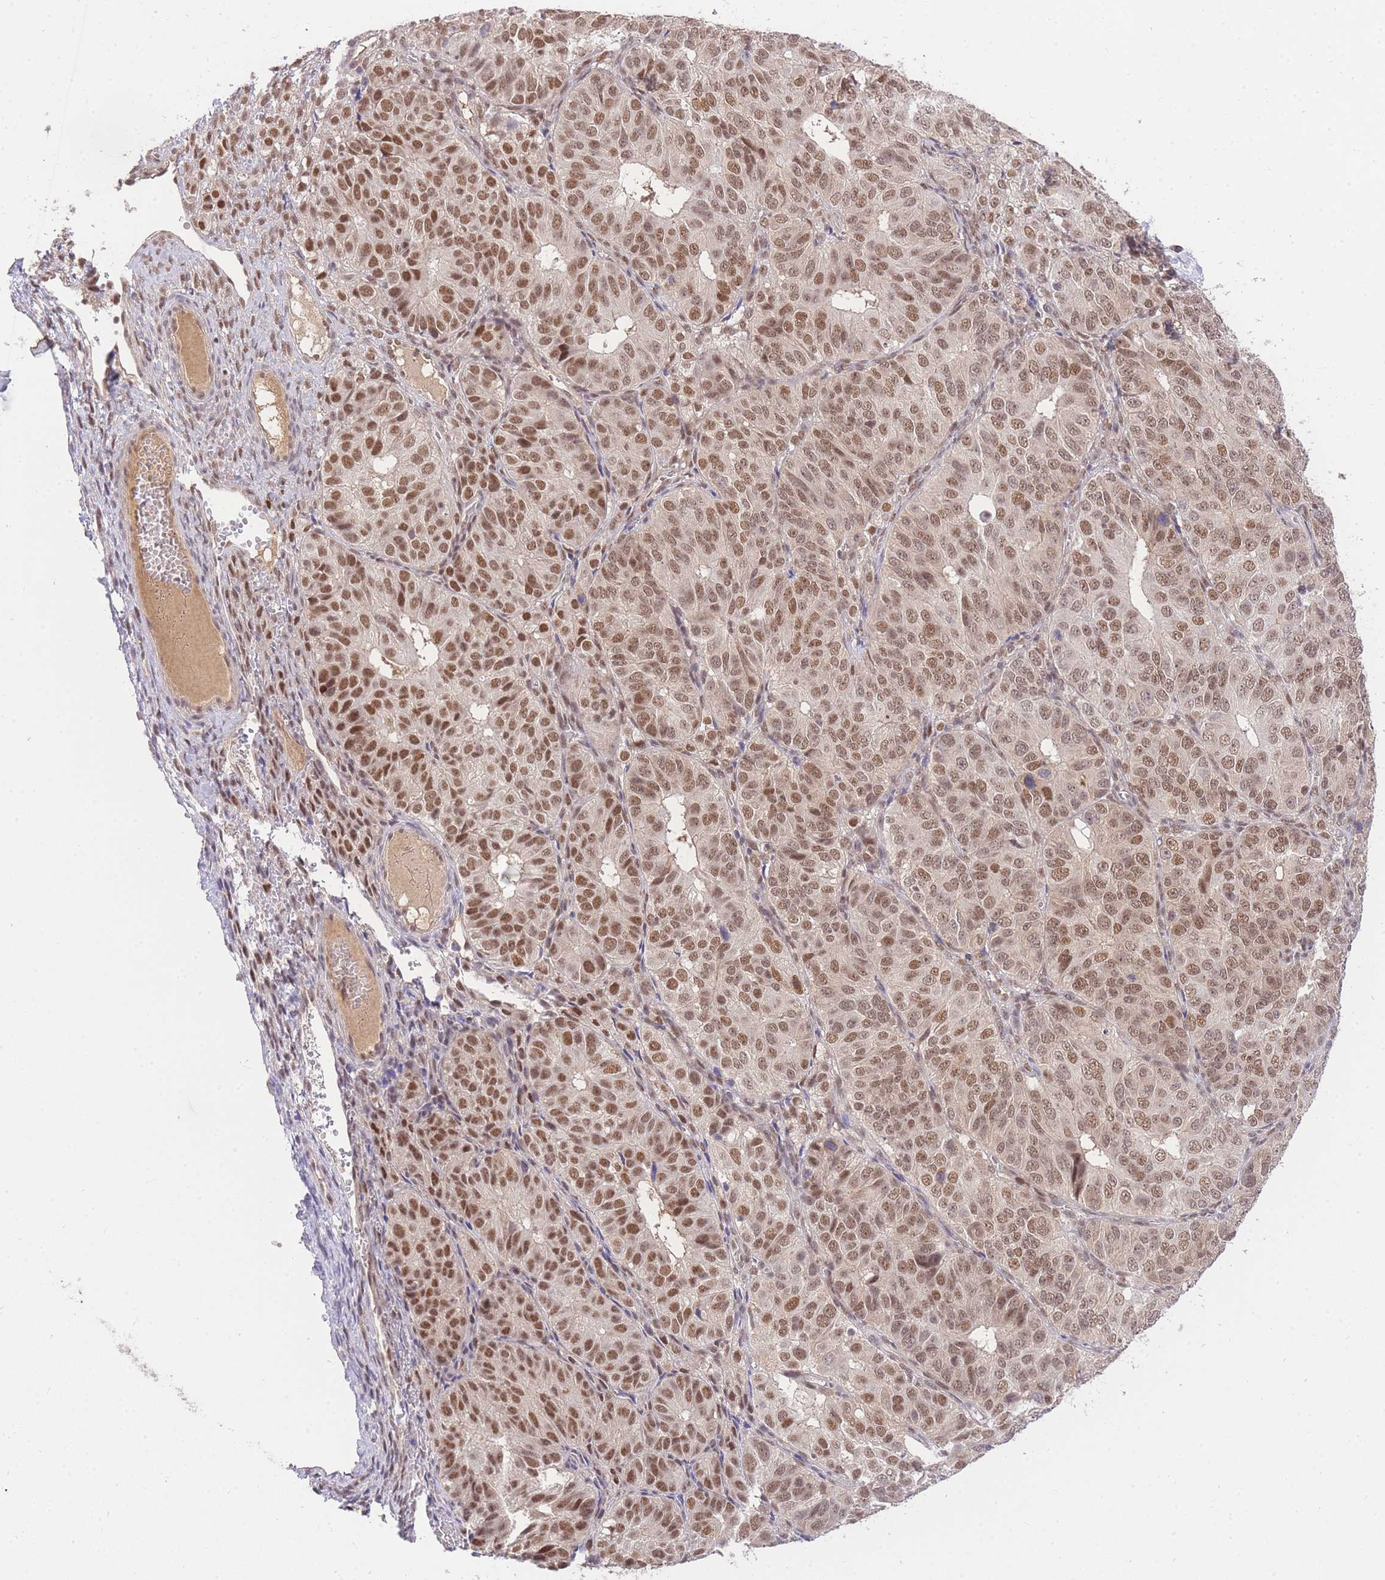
{"staining": {"intensity": "moderate", "quantity": ">75%", "location": "nuclear"}, "tissue": "ovarian cancer", "cell_type": "Tumor cells", "image_type": "cancer", "snomed": [{"axis": "morphology", "description": "Carcinoma, endometroid"}, {"axis": "topography", "description": "Ovary"}], "caption": "Ovarian cancer (endometroid carcinoma) tissue shows moderate nuclear staining in approximately >75% of tumor cells", "gene": "UBXN7", "patient": {"sex": "female", "age": 51}}